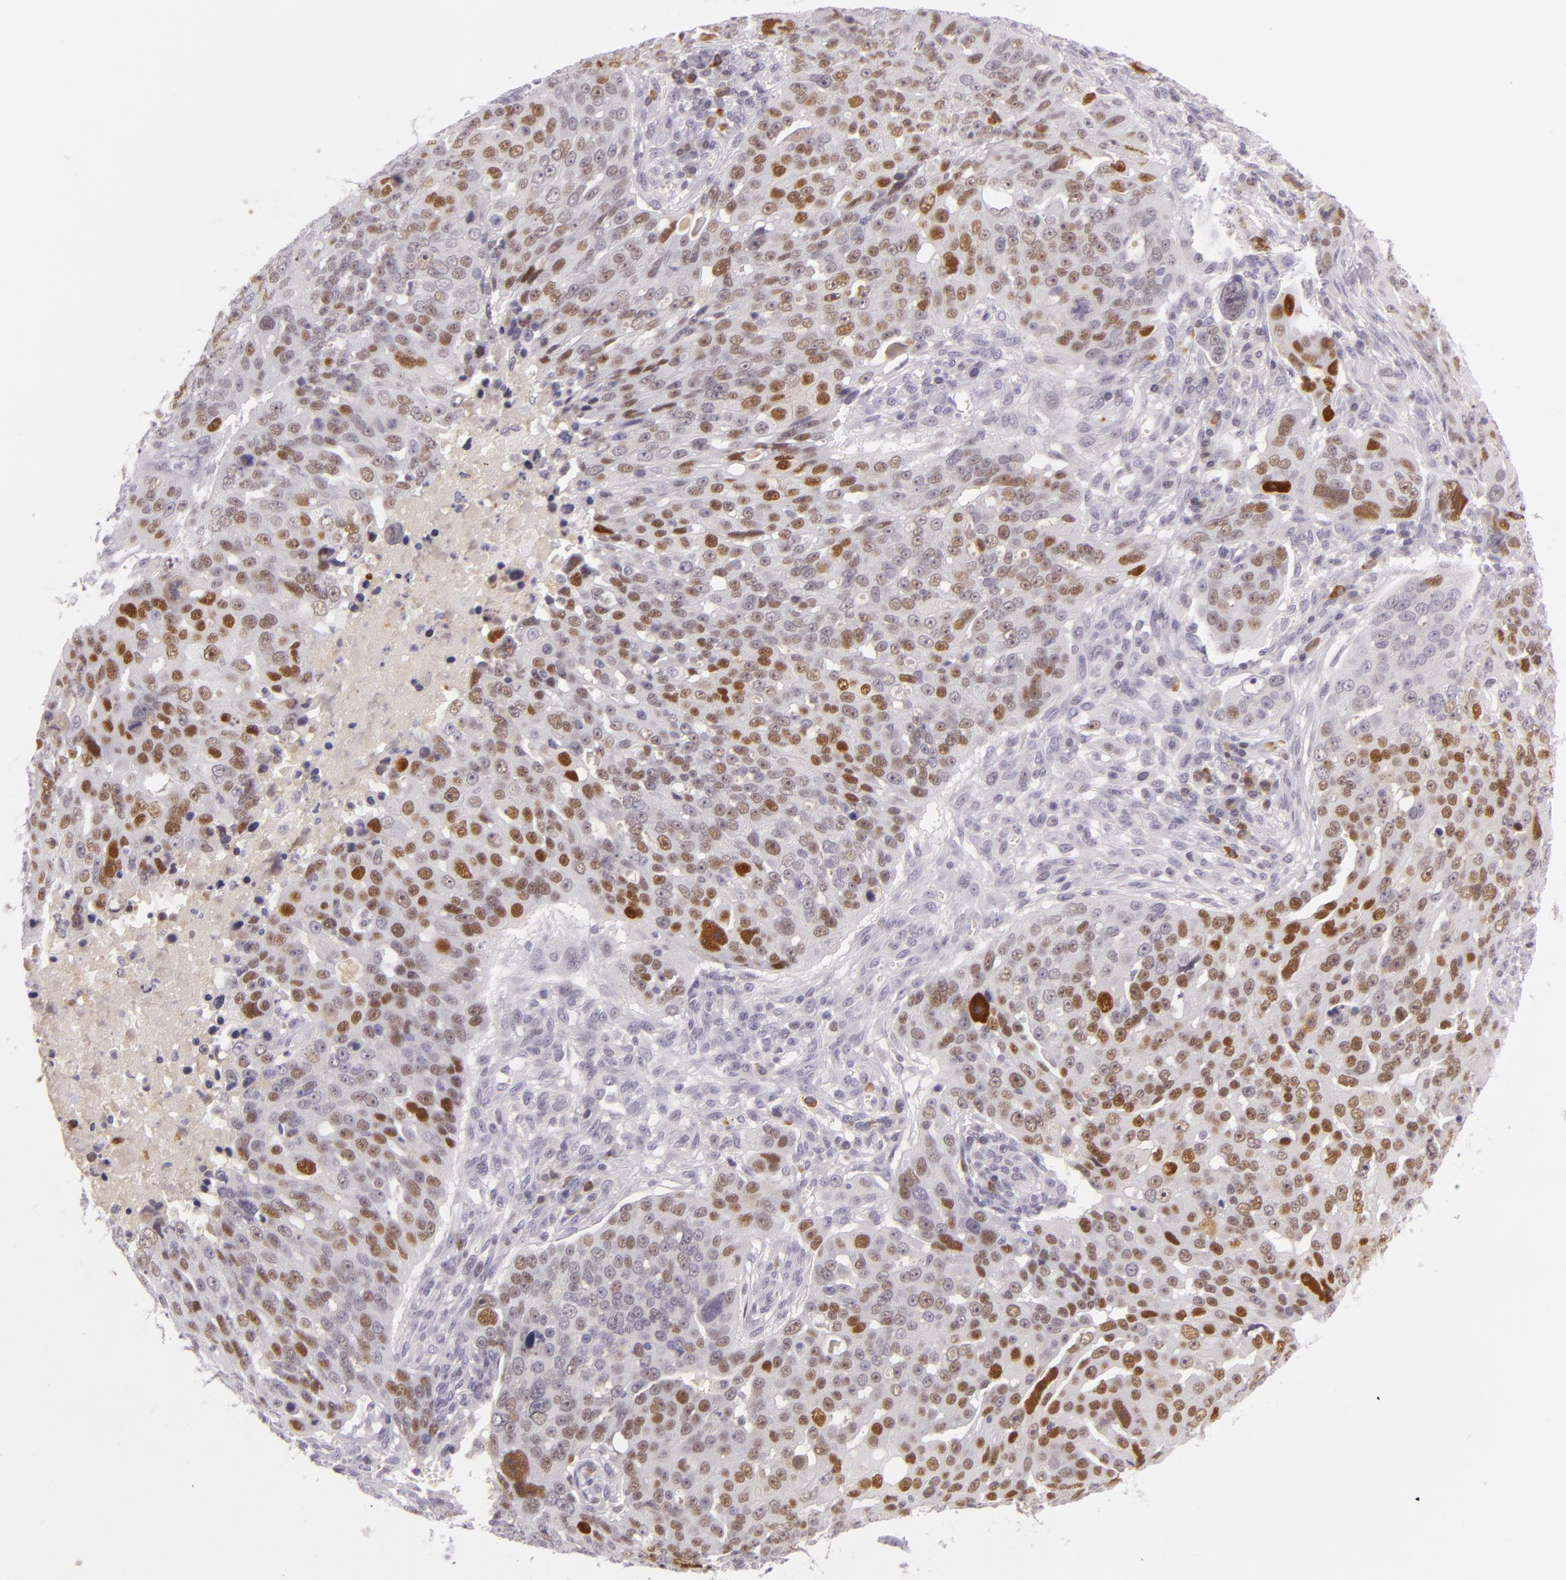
{"staining": {"intensity": "strong", "quantity": "25%-75%", "location": "nuclear"}, "tissue": "ovarian cancer", "cell_type": "Tumor cells", "image_type": "cancer", "snomed": [{"axis": "morphology", "description": "Carcinoma, endometroid"}, {"axis": "topography", "description": "Ovary"}], "caption": "Strong nuclear protein expression is appreciated in about 25%-75% of tumor cells in ovarian endometroid carcinoma.", "gene": "CHEK2", "patient": {"sex": "female", "age": 75}}